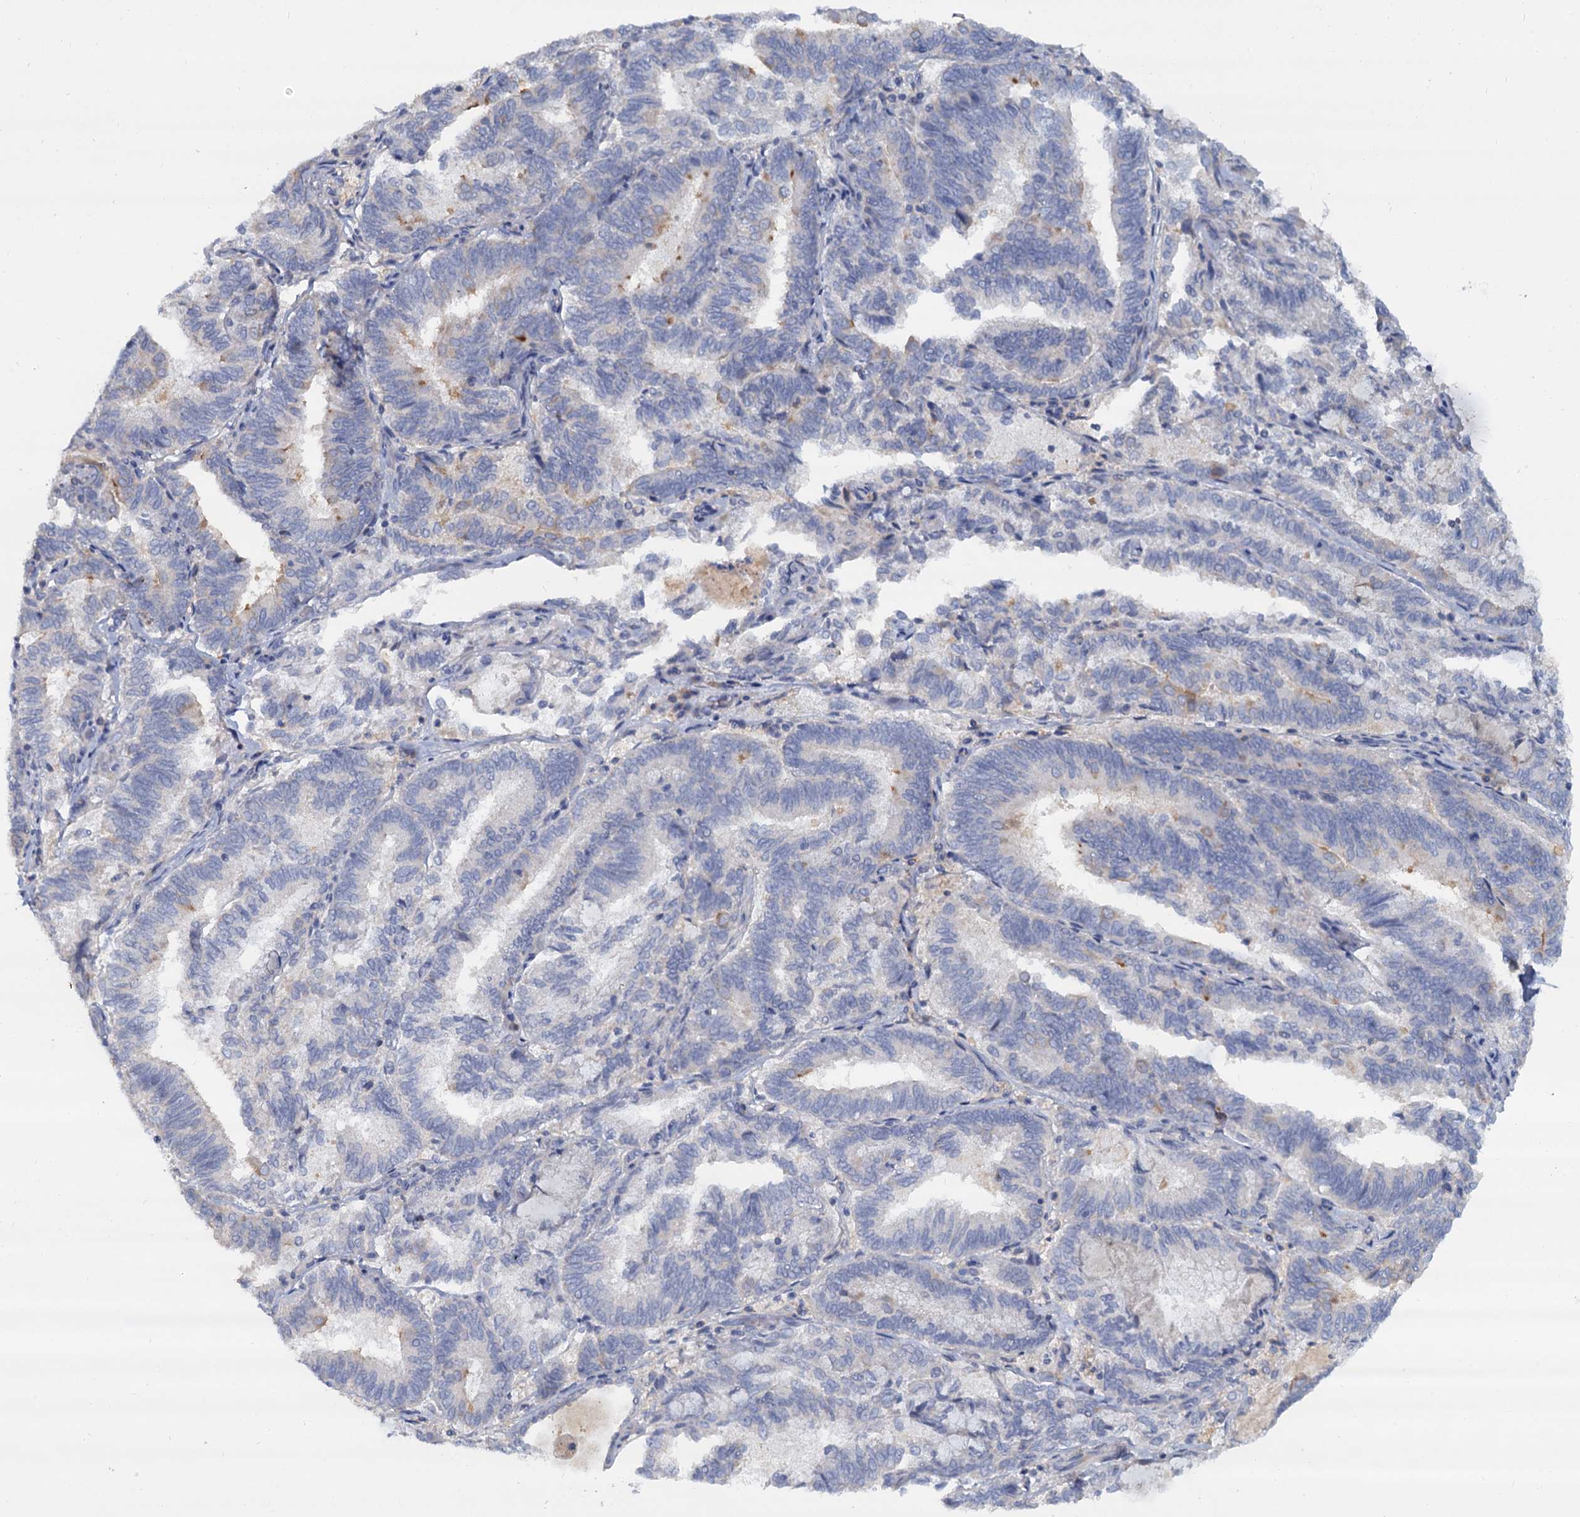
{"staining": {"intensity": "negative", "quantity": "none", "location": "none"}, "tissue": "endometrial cancer", "cell_type": "Tumor cells", "image_type": "cancer", "snomed": [{"axis": "morphology", "description": "Adenocarcinoma, NOS"}, {"axis": "topography", "description": "Endometrium"}], "caption": "Endometrial cancer was stained to show a protein in brown. There is no significant positivity in tumor cells. (DAB (3,3'-diaminobenzidine) immunohistochemistry (IHC) visualized using brightfield microscopy, high magnification).", "gene": "ACSM3", "patient": {"sex": "female", "age": 80}}